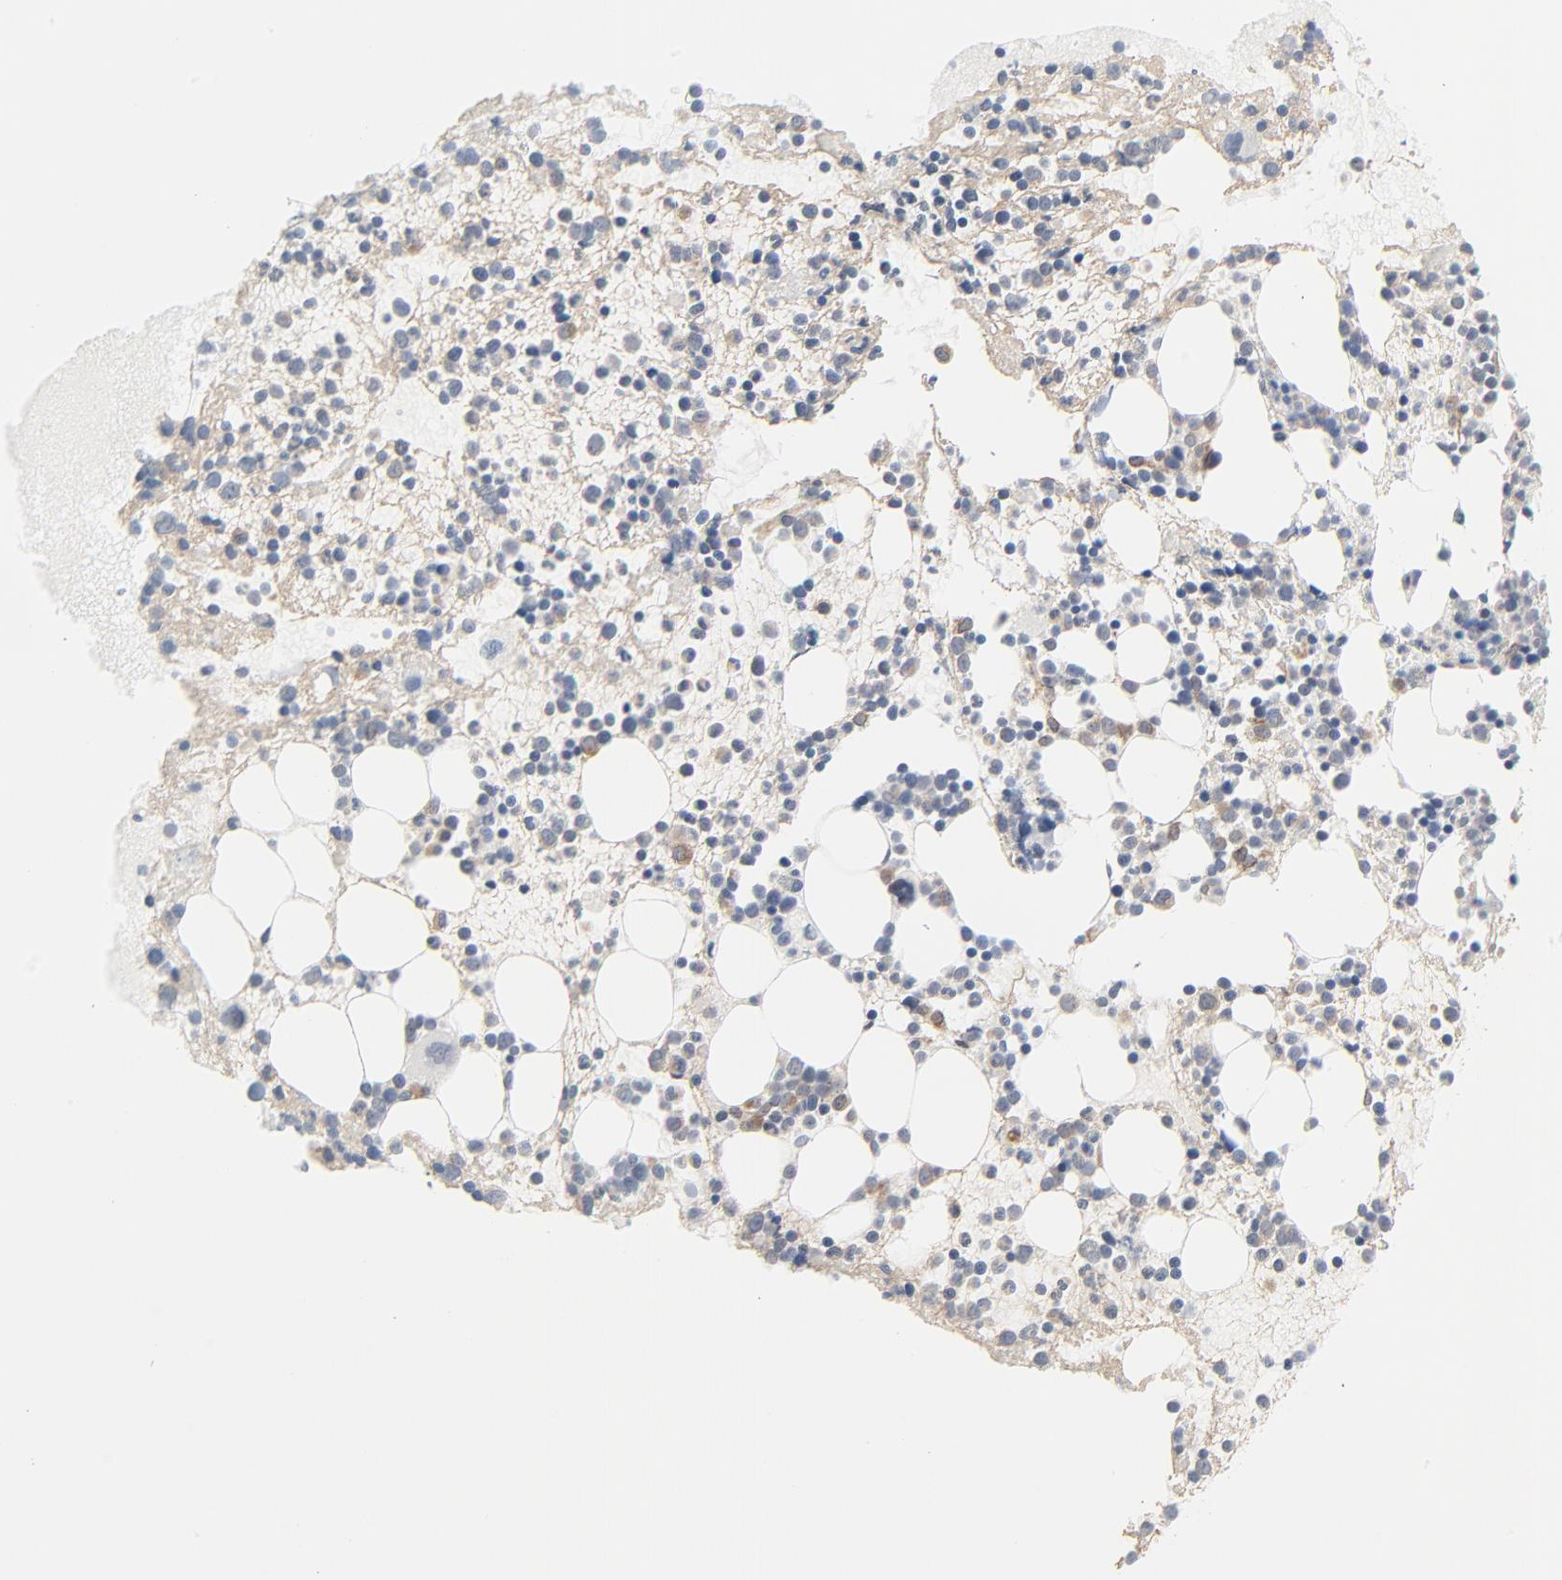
{"staining": {"intensity": "weak", "quantity": "<25%", "location": "cytoplasmic/membranous"}, "tissue": "bone marrow", "cell_type": "Hematopoietic cells", "image_type": "normal", "snomed": [{"axis": "morphology", "description": "Normal tissue, NOS"}, {"axis": "topography", "description": "Bone marrow"}], "caption": "The histopathology image exhibits no significant staining in hematopoietic cells of bone marrow.", "gene": "ITPR3", "patient": {"sex": "male", "age": 15}}